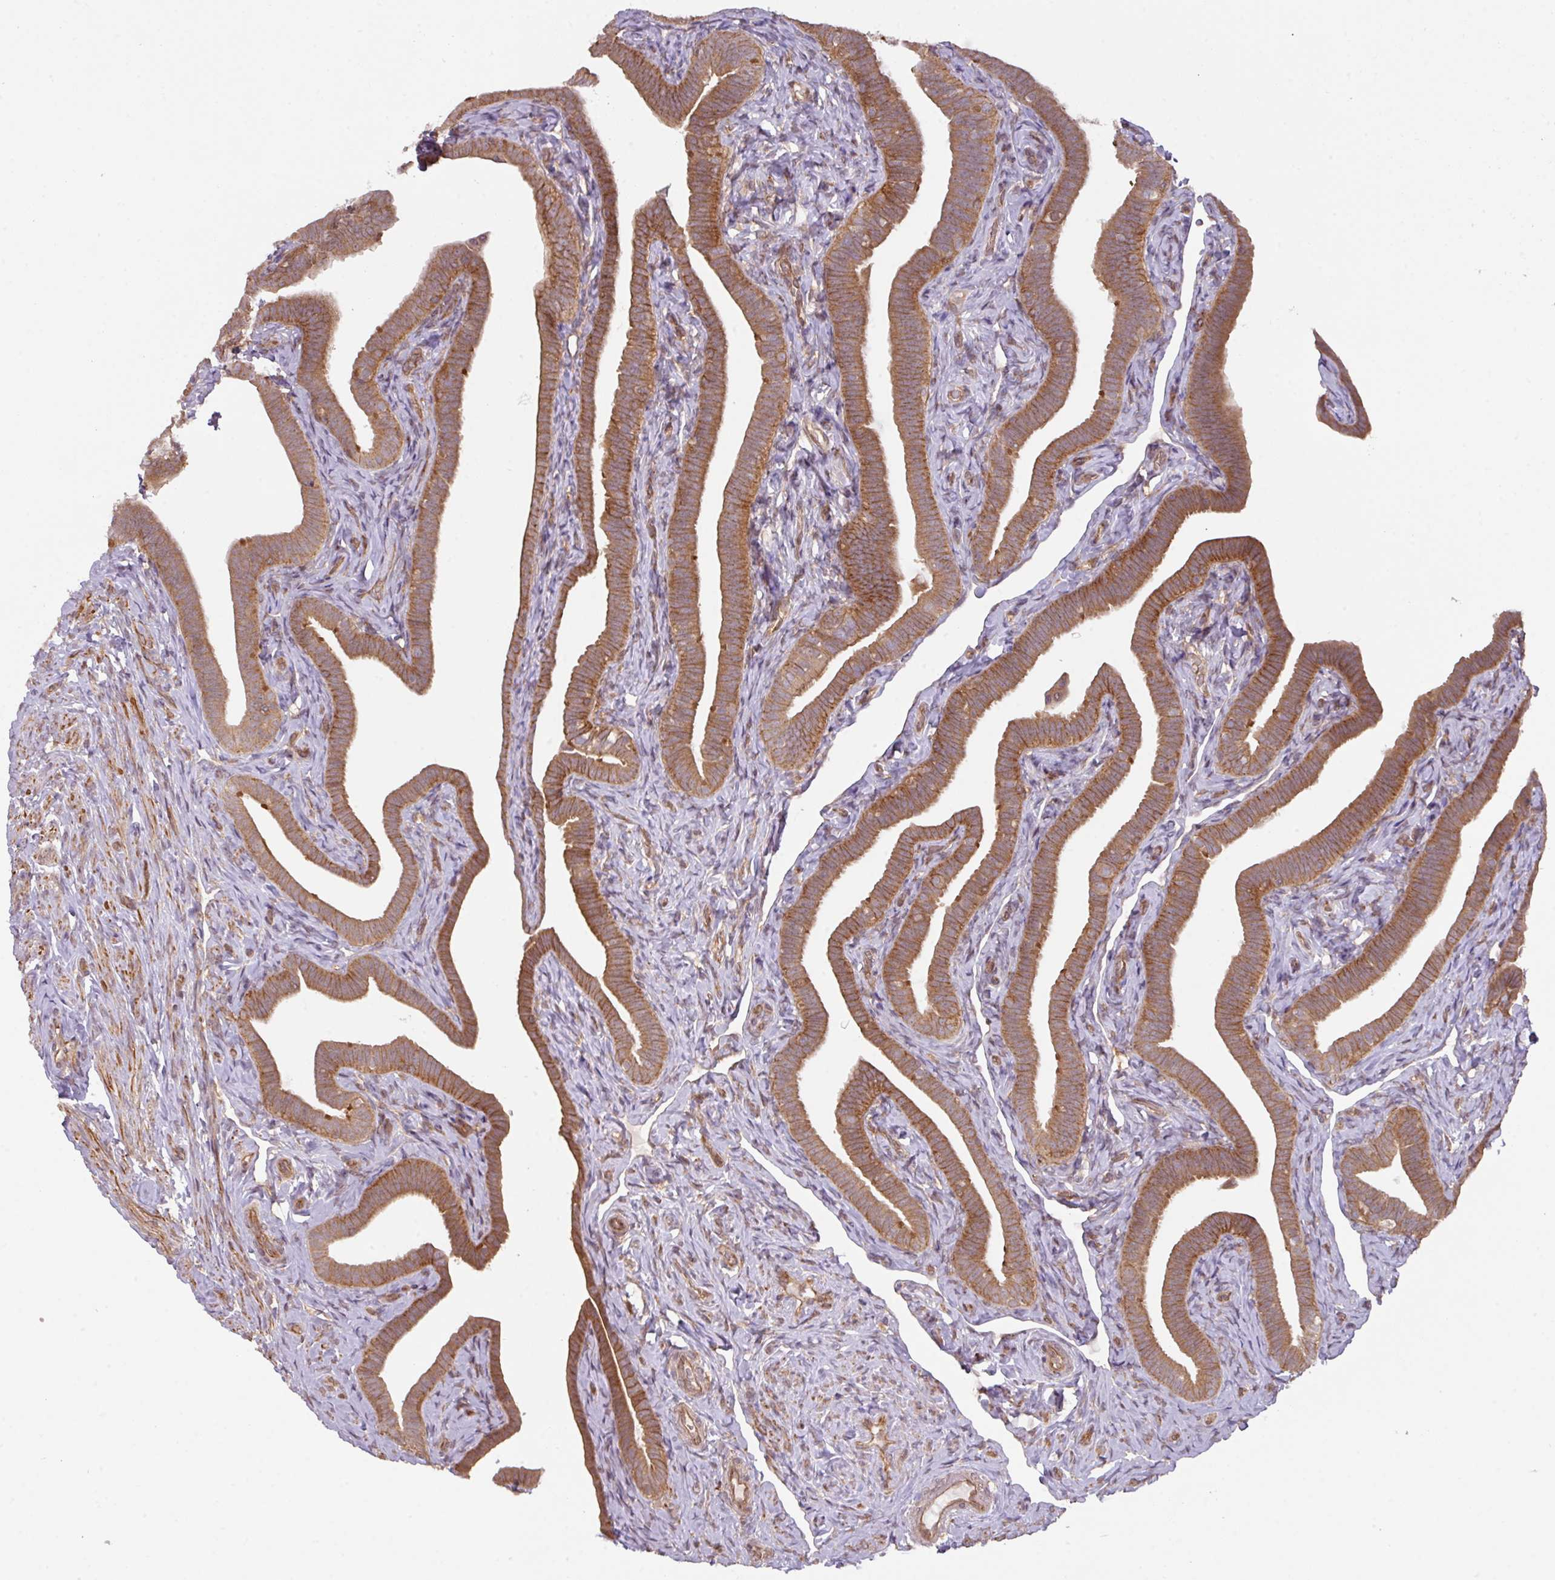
{"staining": {"intensity": "moderate", "quantity": ">75%", "location": "cytoplasmic/membranous"}, "tissue": "fallopian tube", "cell_type": "Glandular cells", "image_type": "normal", "snomed": [{"axis": "morphology", "description": "Normal tissue, NOS"}, {"axis": "topography", "description": "Fallopian tube"}], "caption": "The image displays staining of benign fallopian tube, revealing moderate cytoplasmic/membranous protein expression (brown color) within glandular cells. (Brightfield microscopy of DAB IHC at high magnification).", "gene": "CYFIP2", "patient": {"sex": "female", "age": 69}}